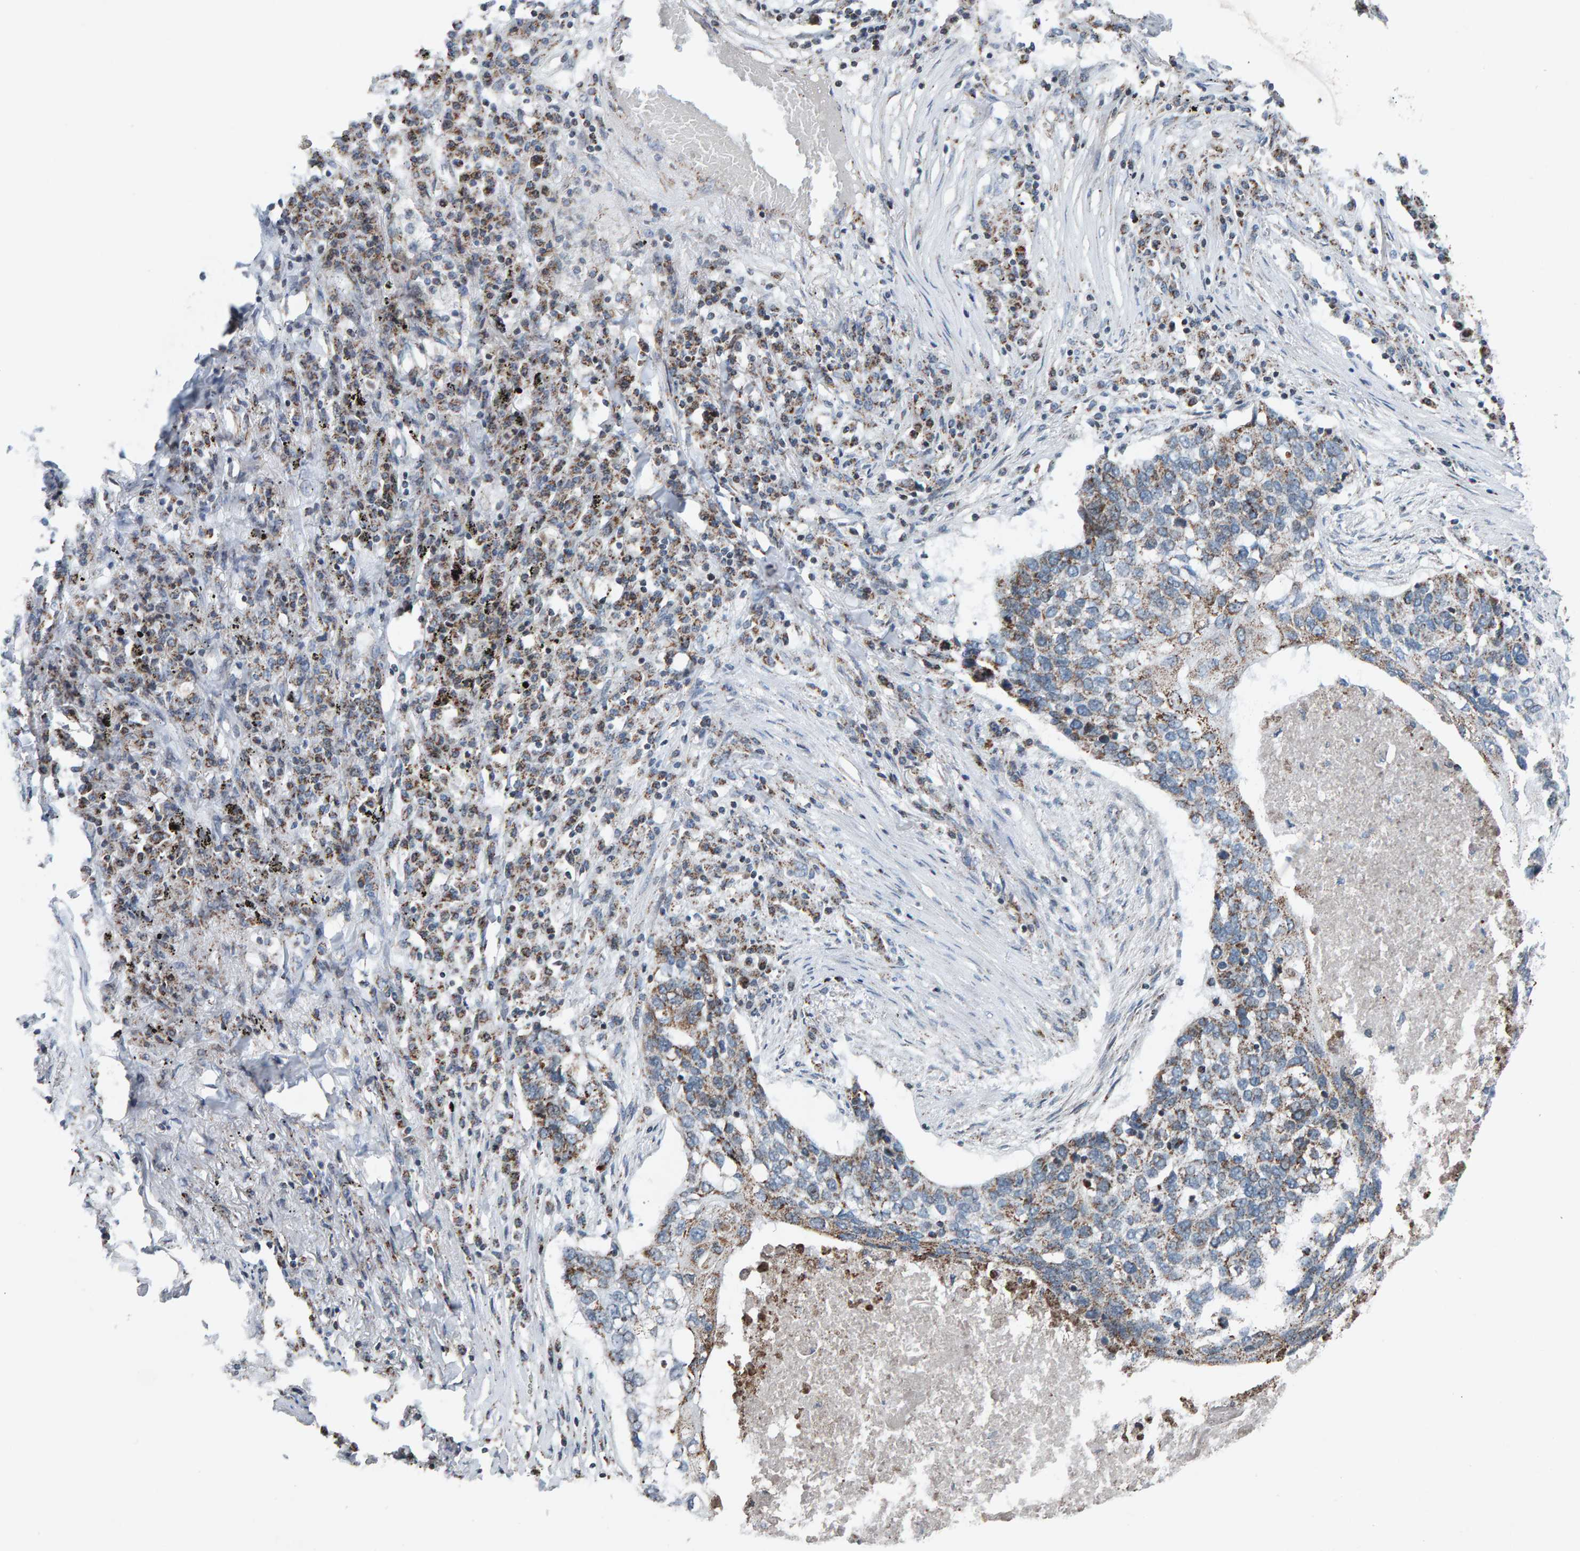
{"staining": {"intensity": "moderate", "quantity": "25%-75%", "location": "cytoplasmic/membranous"}, "tissue": "lung cancer", "cell_type": "Tumor cells", "image_type": "cancer", "snomed": [{"axis": "morphology", "description": "Squamous cell carcinoma, NOS"}, {"axis": "topography", "description": "Lung"}], "caption": "This image shows immunohistochemistry (IHC) staining of squamous cell carcinoma (lung), with medium moderate cytoplasmic/membranous expression in about 25%-75% of tumor cells.", "gene": "ZNF48", "patient": {"sex": "female", "age": 63}}